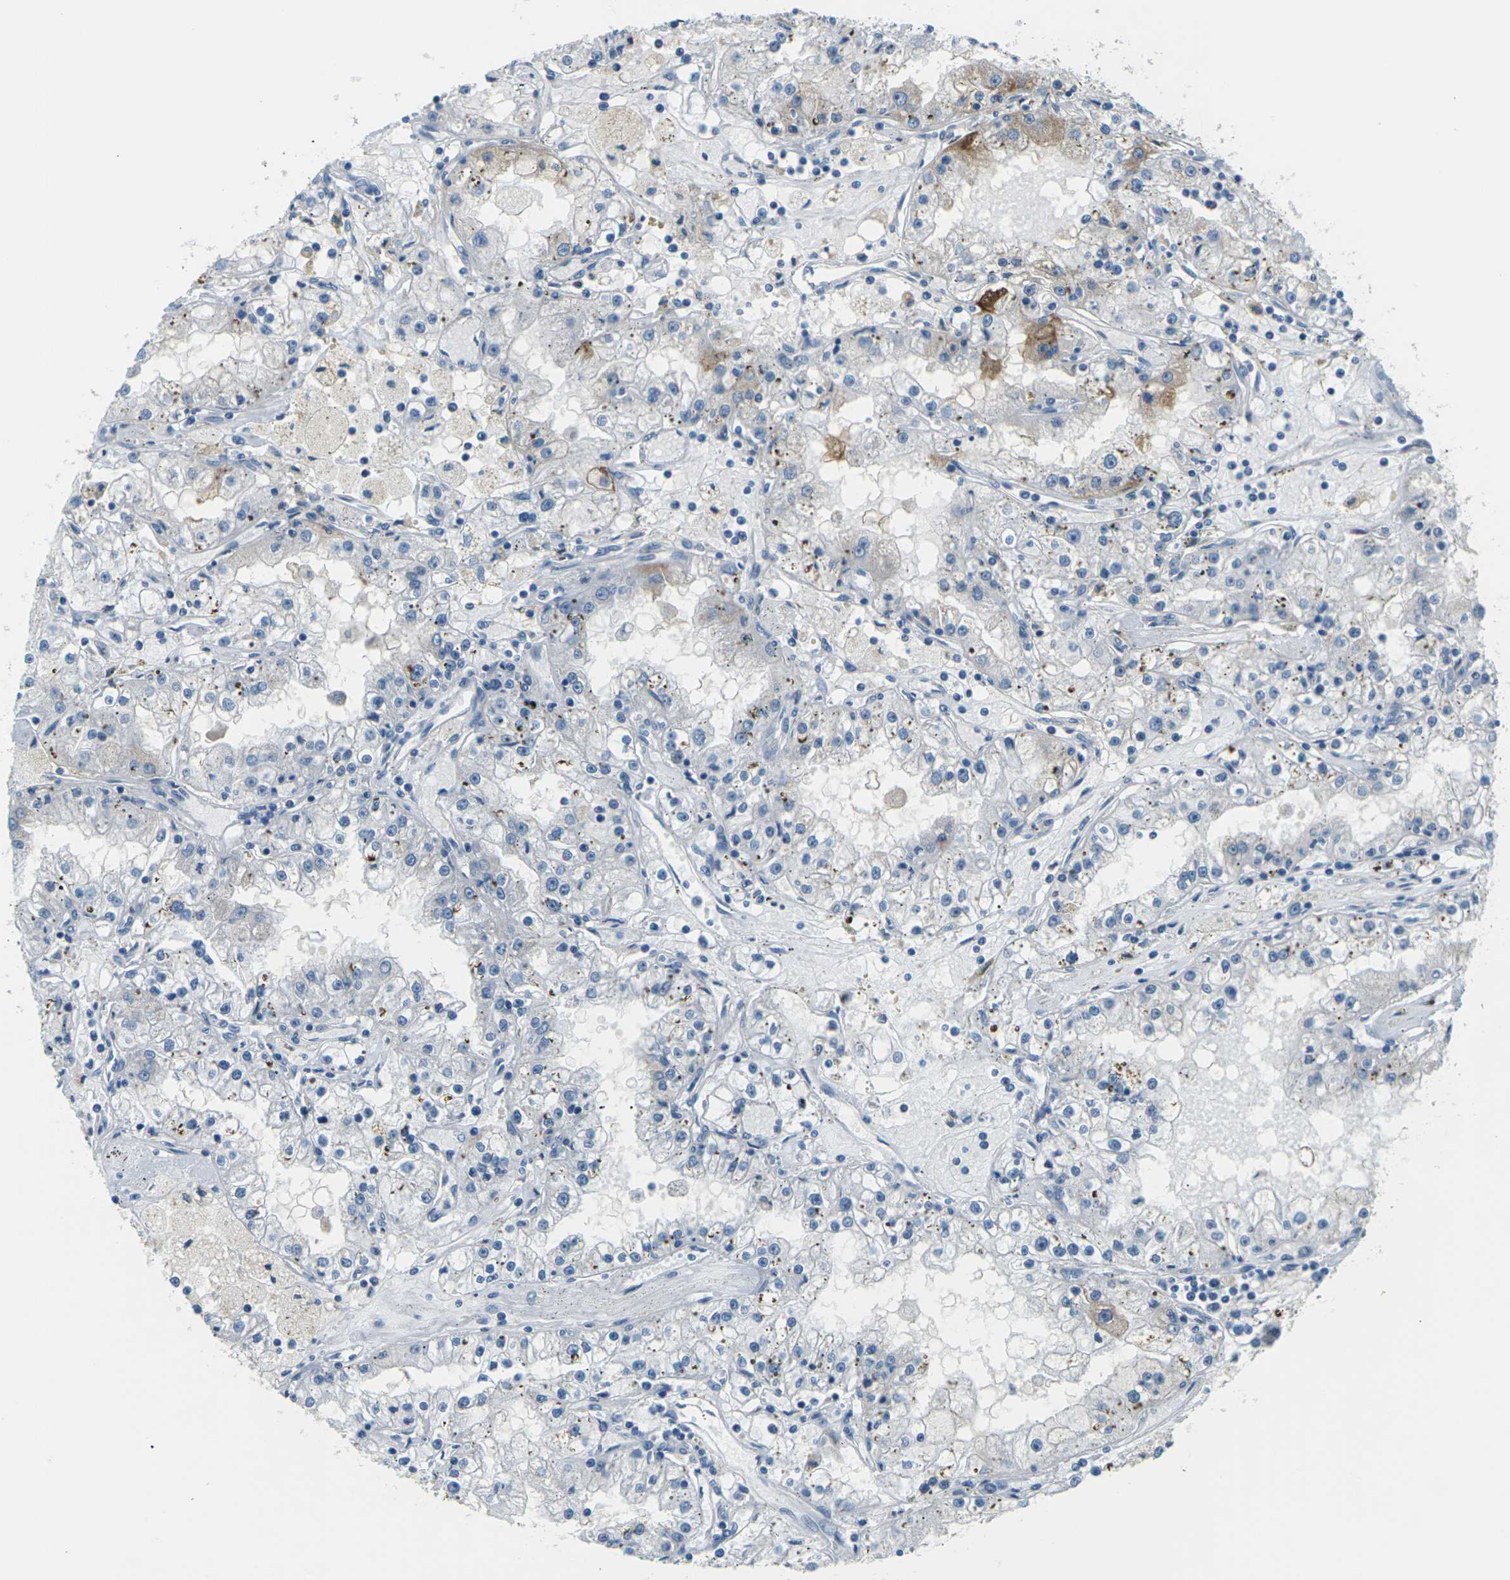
{"staining": {"intensity": "moderate", "quantity": "<25%", "location": "cytoplasmic/membranous"}, "tissue": "renal cancer", "cell_type": "Tumor cells", "image_type": "cancer", "snomed": [{"axis": "morphology", "description": "Adenocarcinoma, NOS"}, {"axis": "topography", "description": "Kidney"}], "caption": "Renal cancer (adenocarcinoma) stained for a protein (brown) demonstrates moderate cytoplasmic/membranous positive positivity in about <25% of tumor cells.", "gene": "SLC13A3", "patient": {"sex": "male", "age": 56}}